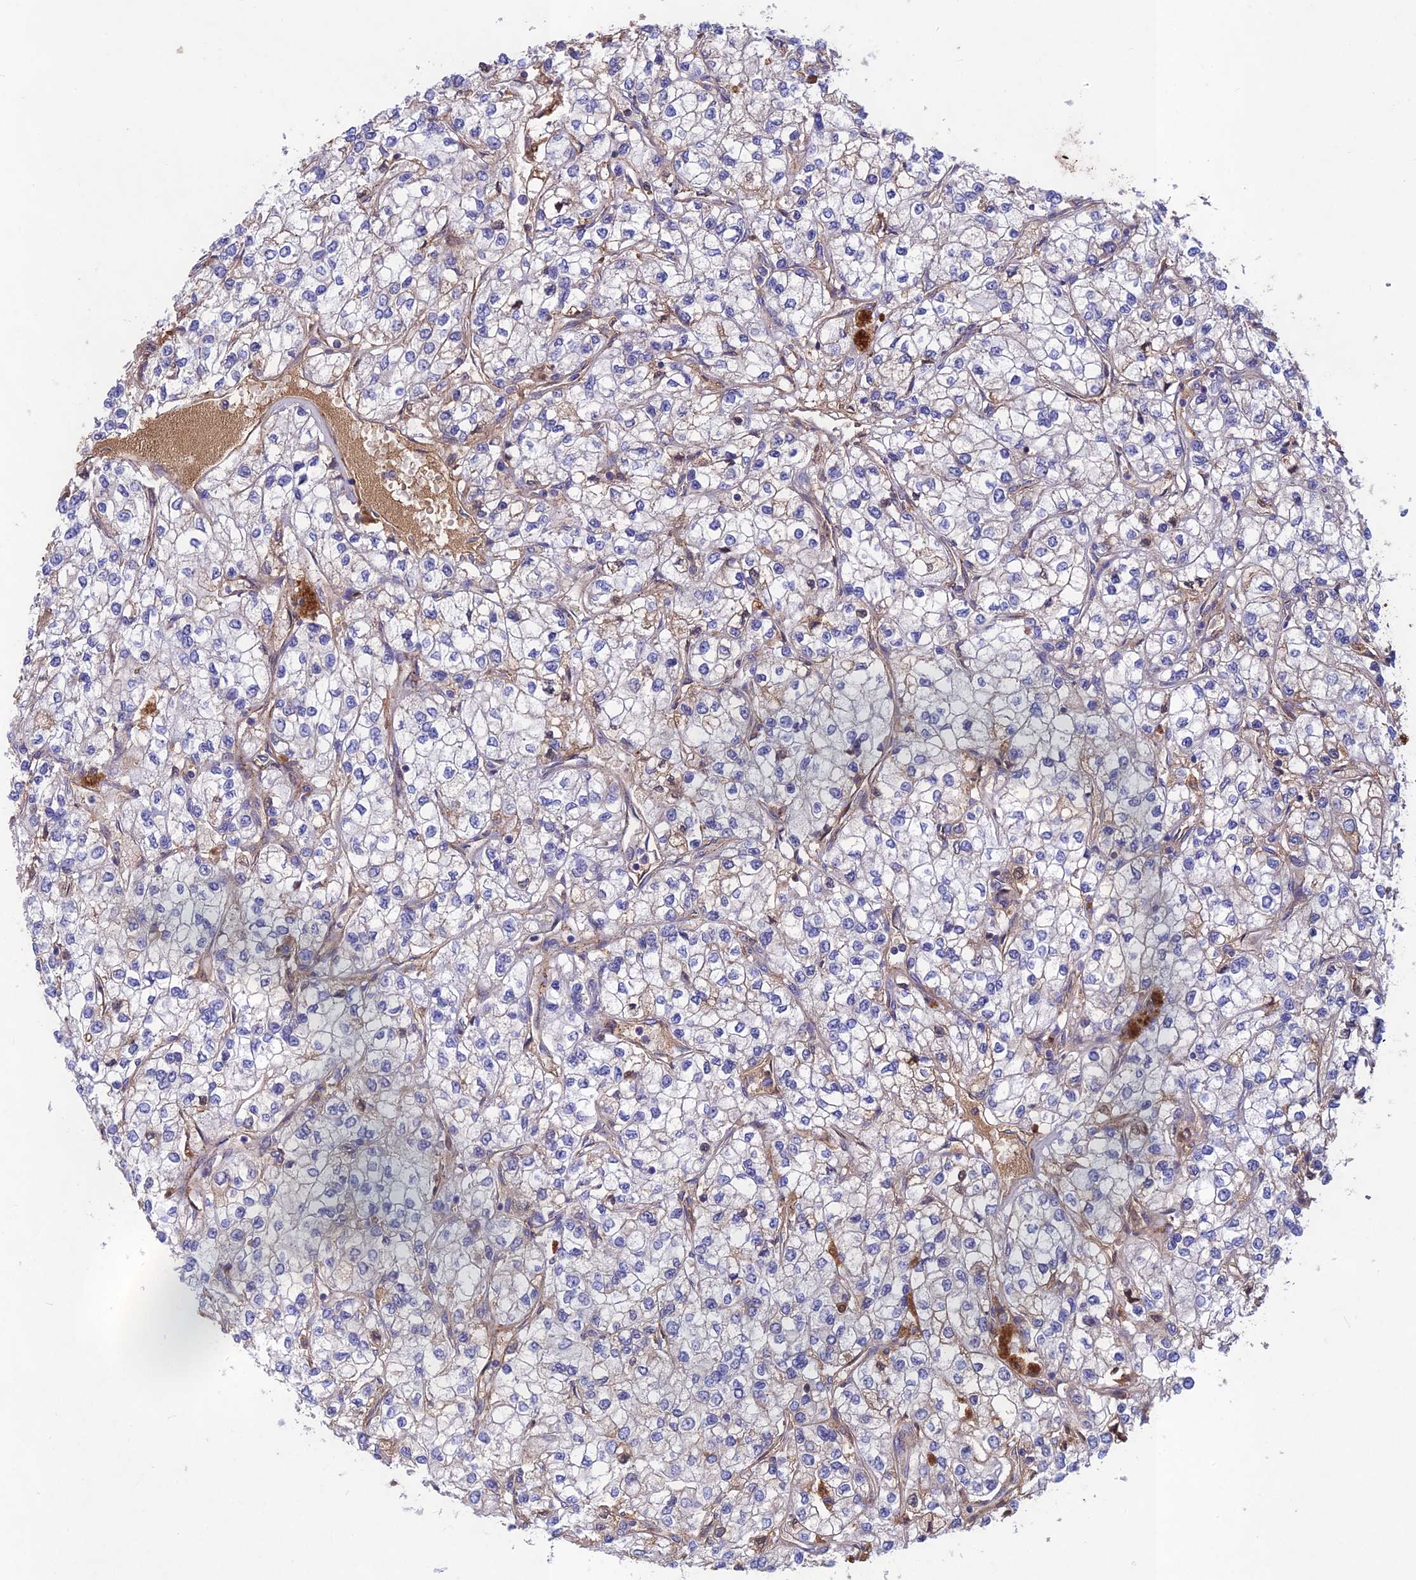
{"staining": {"intensity": "weak", "quantity": "<25%", "location": "cytoplasmic/membranous"}, "tissue": "renal cancer", "cell_type": "Tumor cells", "image_type": "cancer", "snomed": [{"axis": "morphology", "description": "Adenocarcinoma, NOS"}, {"axis": "topography", "description": "Kidney"}], "caption": "The histopathology image reveals no staining of tumor cells in renal cancer (adenocarcinoma).", "gene": "ADO", "patient": {"sex": "male", "age": 80}}